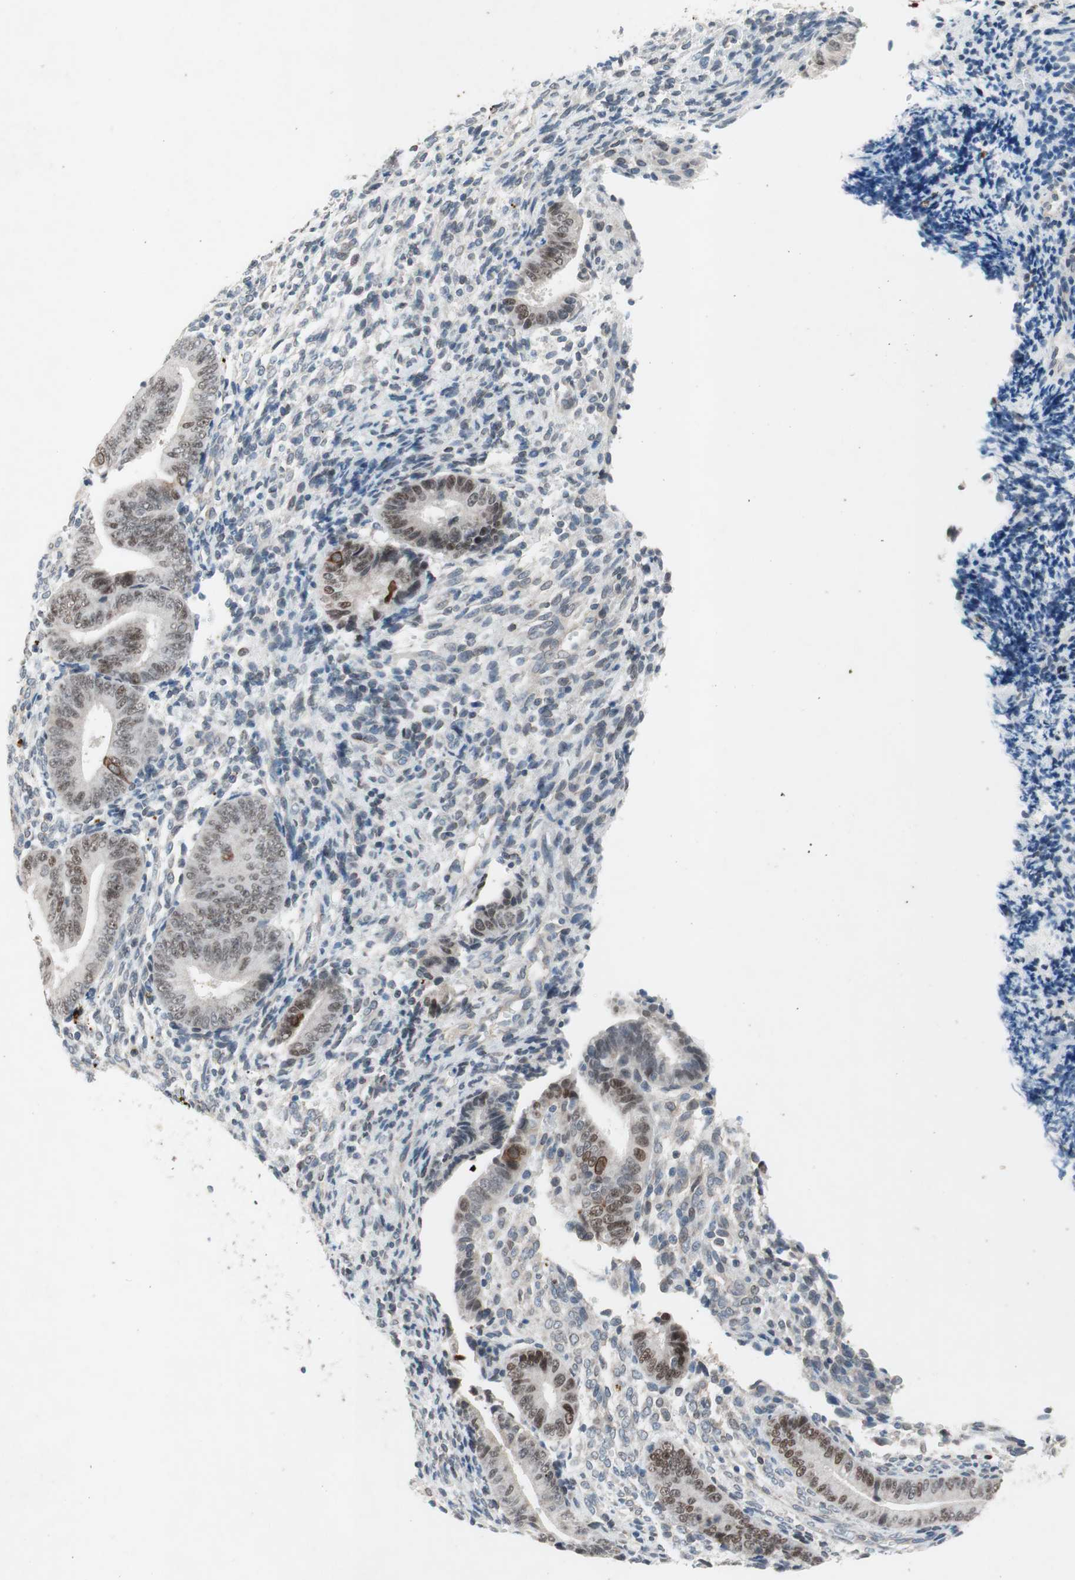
{"staining": {"intensity": "negative", "quantity": "none", "location": "none"}, "tissue": "endometrium", "cell_type": "Cells in endometrial stroma", "image_type": "normal", "snomed": [{"axis": "morphology", "description": "Normal tissue, NOS"}, {"axis": "topography", "description": "Uterus"}, {"axis": "topography", "description": "Endometrium"}], "caption": "High power microscopy micrograph of an immunohistochemistry (IHC) image of benign endometrium, revealing no significant positivity in cells in endometrial stroma.", "gene": "ARNT2", "patient": {"sex": "female", "age": 33}}